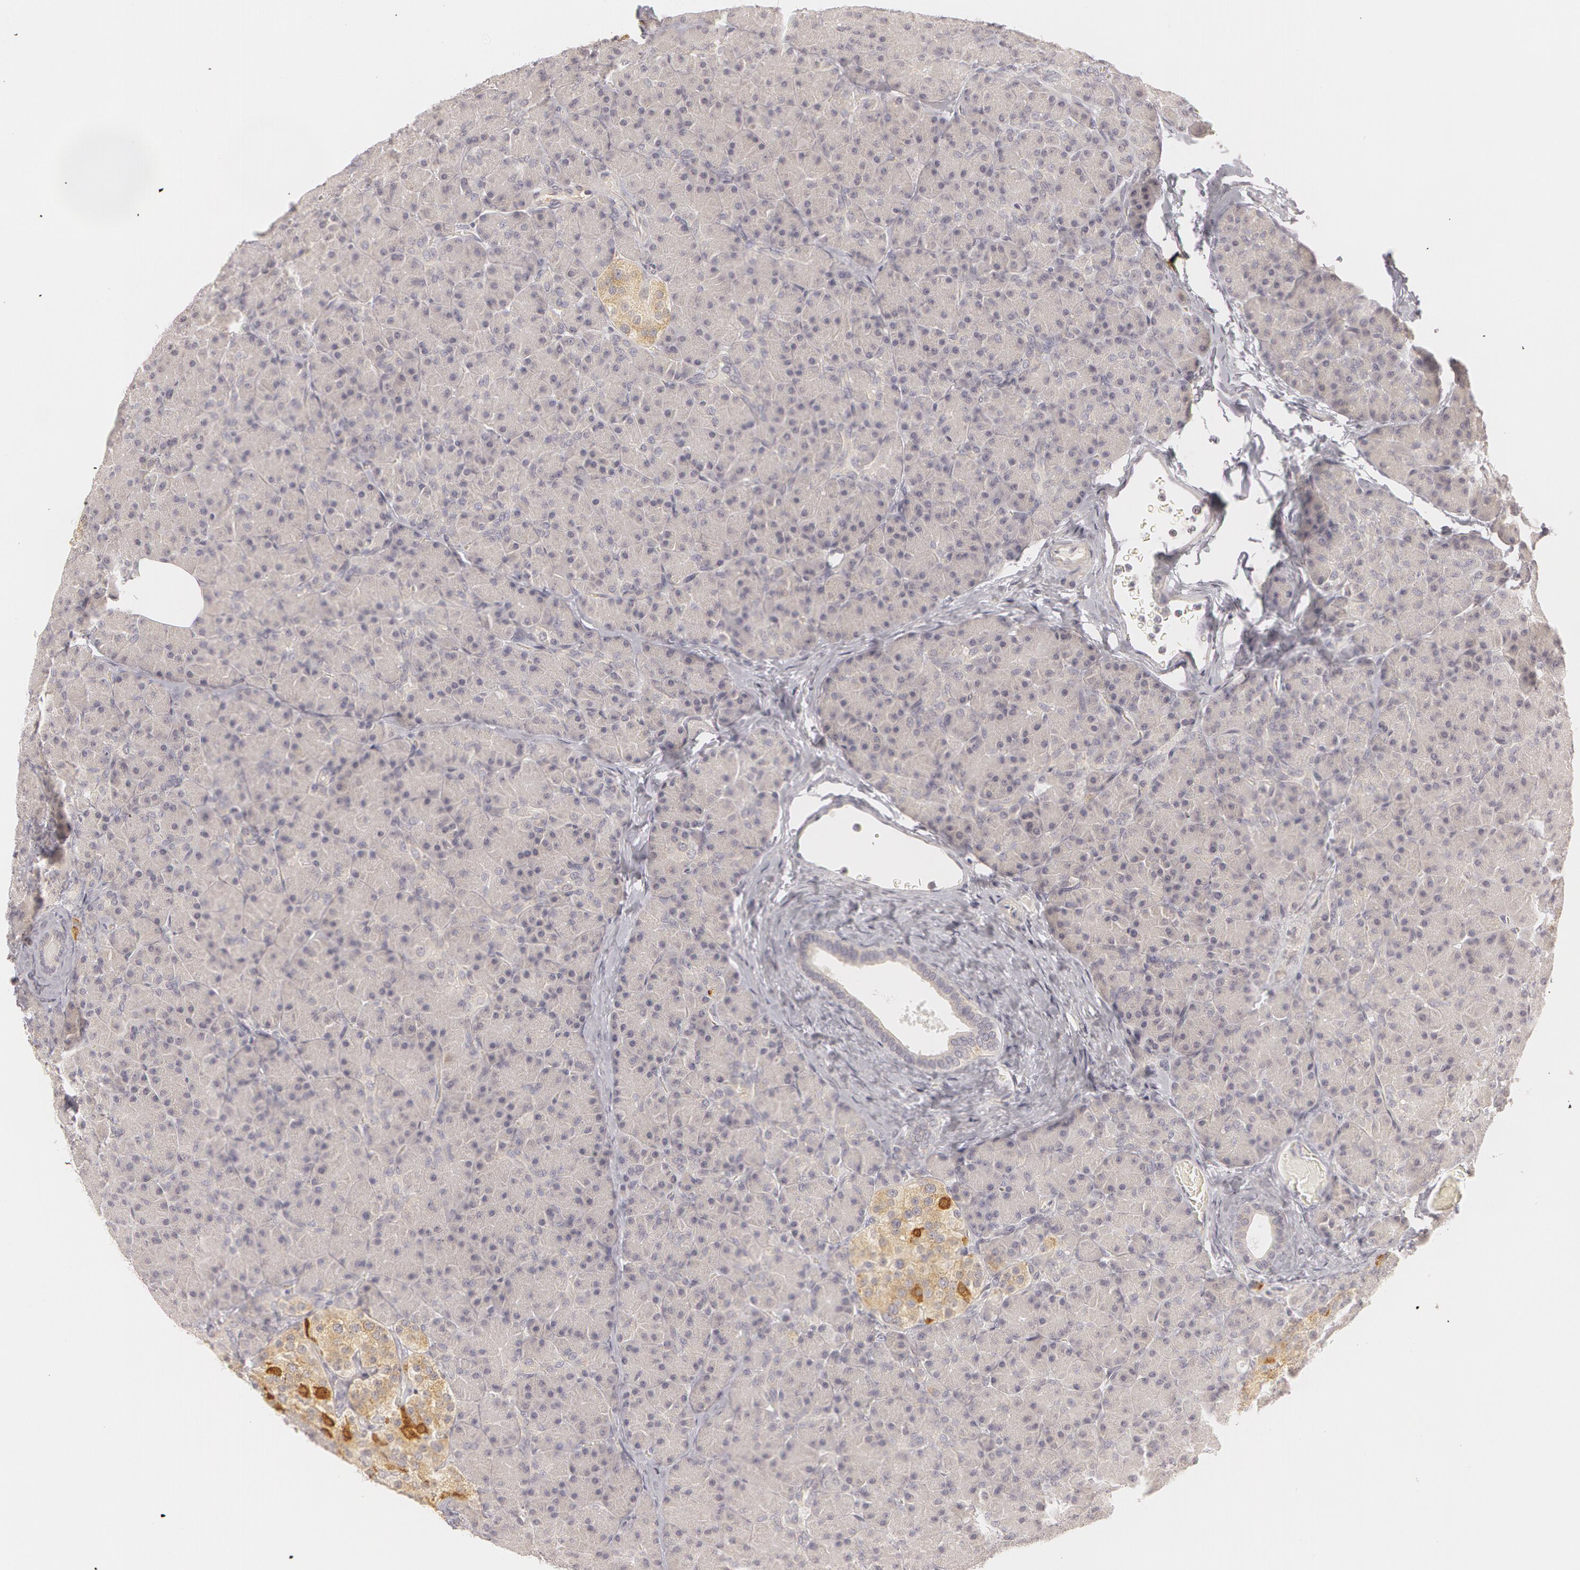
{"staining": {"intensity": "negative", "quantity": "none", "location": "none"}, "tissue": "pancreas", "cell_type": "Exocrine glandular cells", "image_type": "normal", "snomed": [{"axis": "morphology", "description": "Normal tissue, NOS"}, {"axis": "topography", "description": "Pancreas"}], "caption": "A high-resolution micrograph shows immunohistochemistry staining of benign pancreas, which reveals no significant expression in exocrine glandular cells.", "gene": "RALGAPA1", "patient": {"sex": "female", "age": 43}}